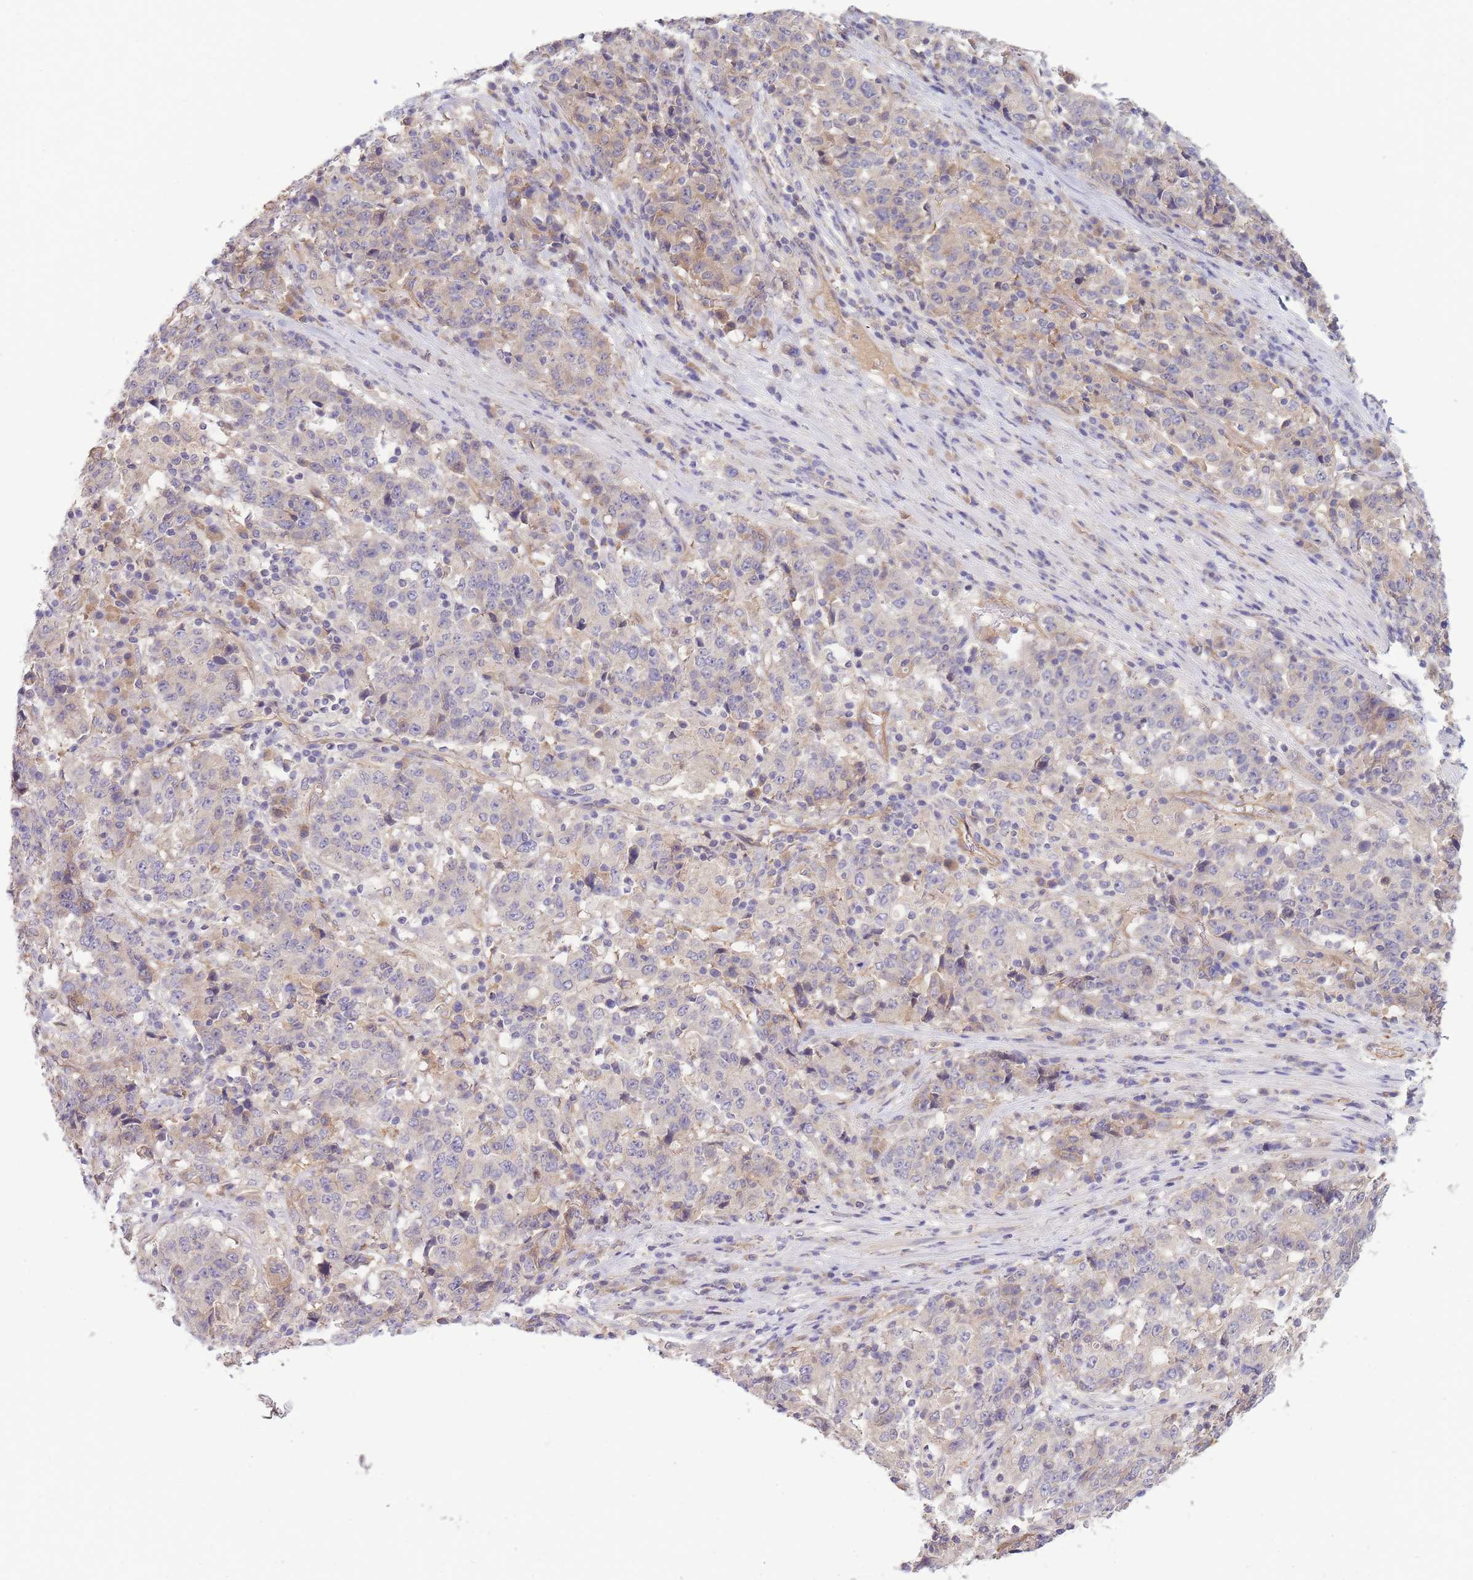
{"staining": {"intensity": "negative", "quantity": "none", "location": "none"}, "tissue": "stomach cancer", "cell_type": "Tumor cells", "image_type": "cancer", "snomed": [{"axis": "morphology", "description": "Adenocarcinoma, NOS"}, {"axis": "topography", "description": "Stomach"}], "caption": "Immunohistochemistry (IHC) image of human stomach cancer stained for a protein (brown), which reveals no expression in tumor cells.", "gene": "NDUFAF5", "patient": {"sex": "male", "age": 59}}